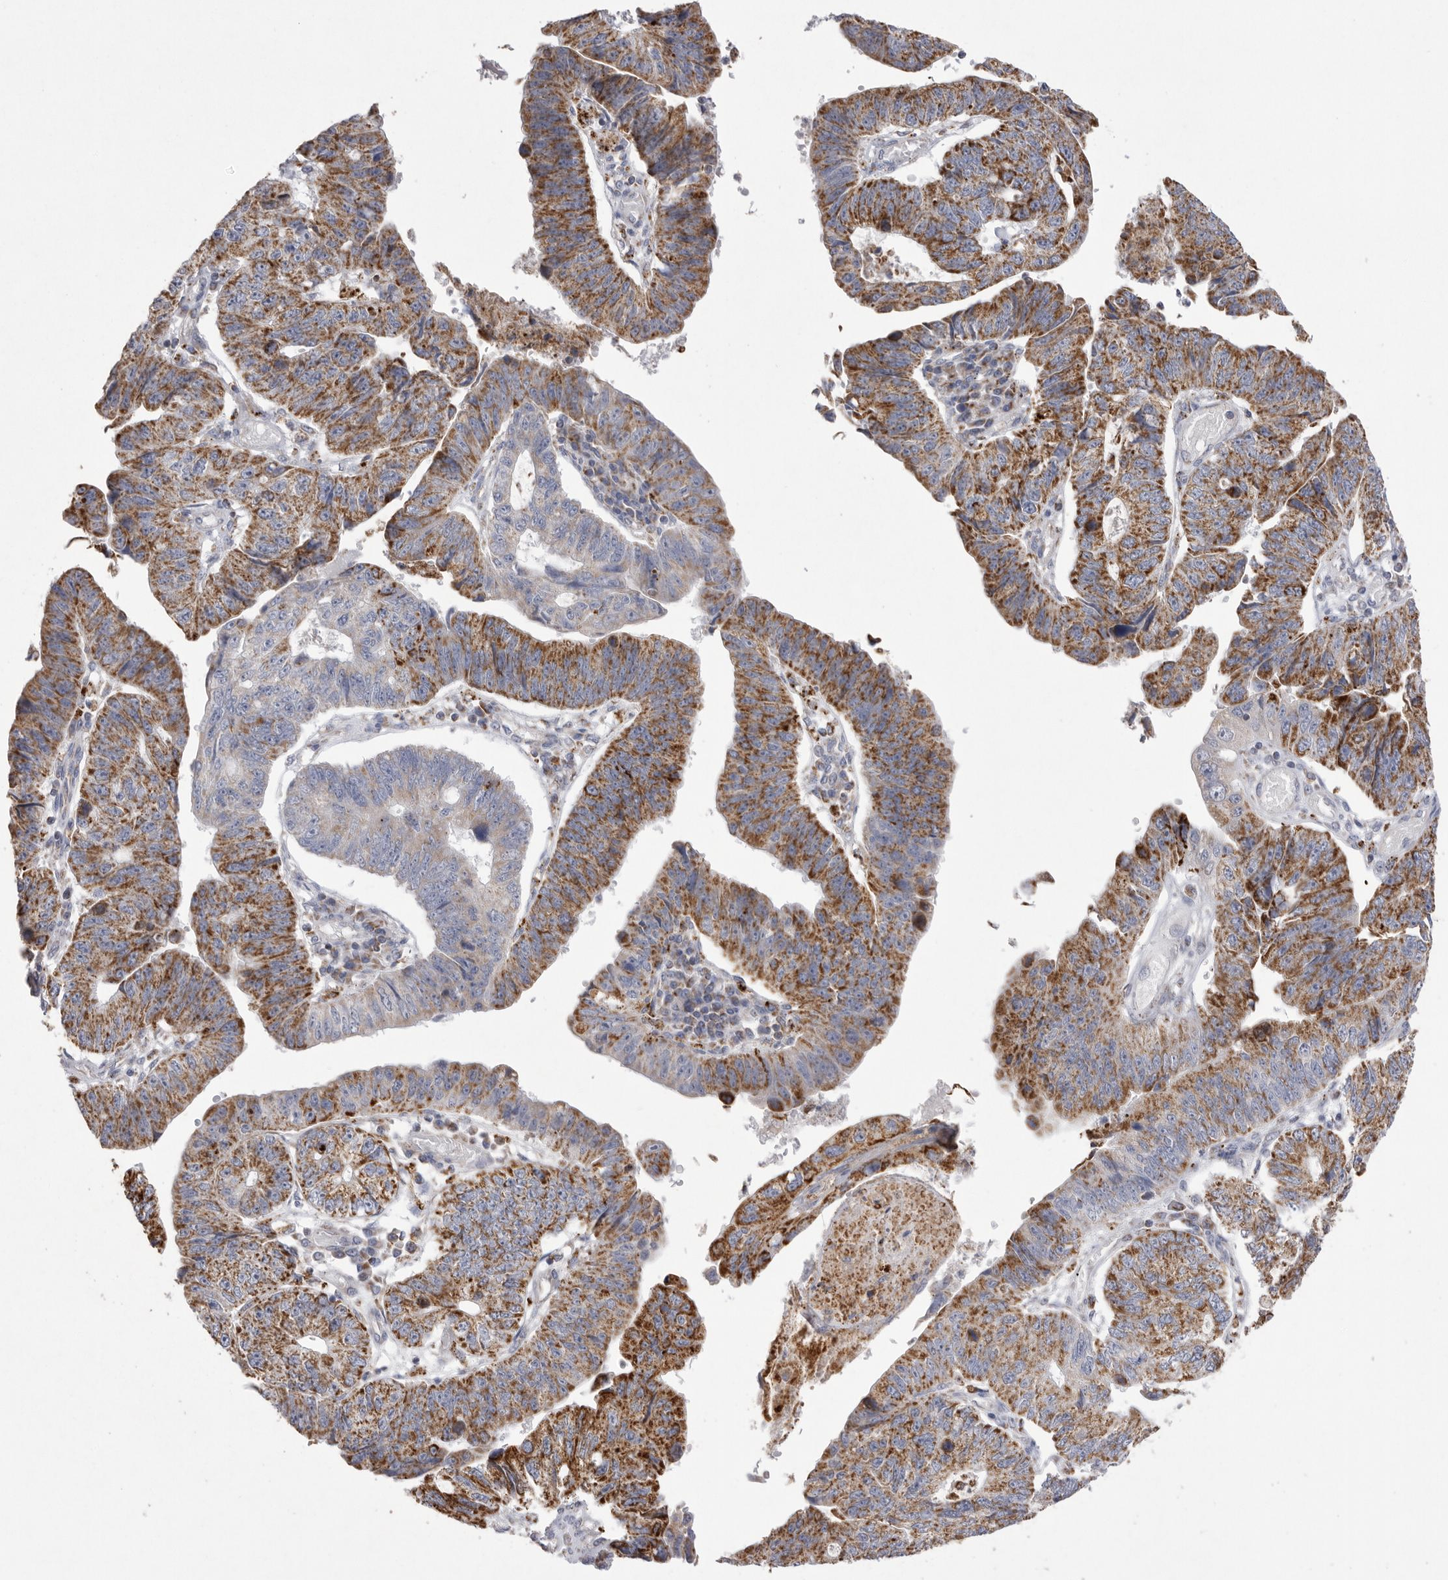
{"staining": {"intensity": "strong", "quantity": "25%-75%", "location": "cytoplasmic/membranous"}, "tissue": "stomach cancer", "cell_type": "Tumor cells", "image_type": "cancer", "snomed": [{"axis": "morphology", "description": "Adenocarcinoma, NOS"}, {"axis": "topography", "description": "Stomach"}], "caption": "This histopathology image reveals immunohistochemistry staining of stomach cancer, with high strong cytoplasmic/membranous staining in about 25%-75% of tumor cells.", "gene": "VDAC3", "patient": {"sex": "male", "age": 59}}